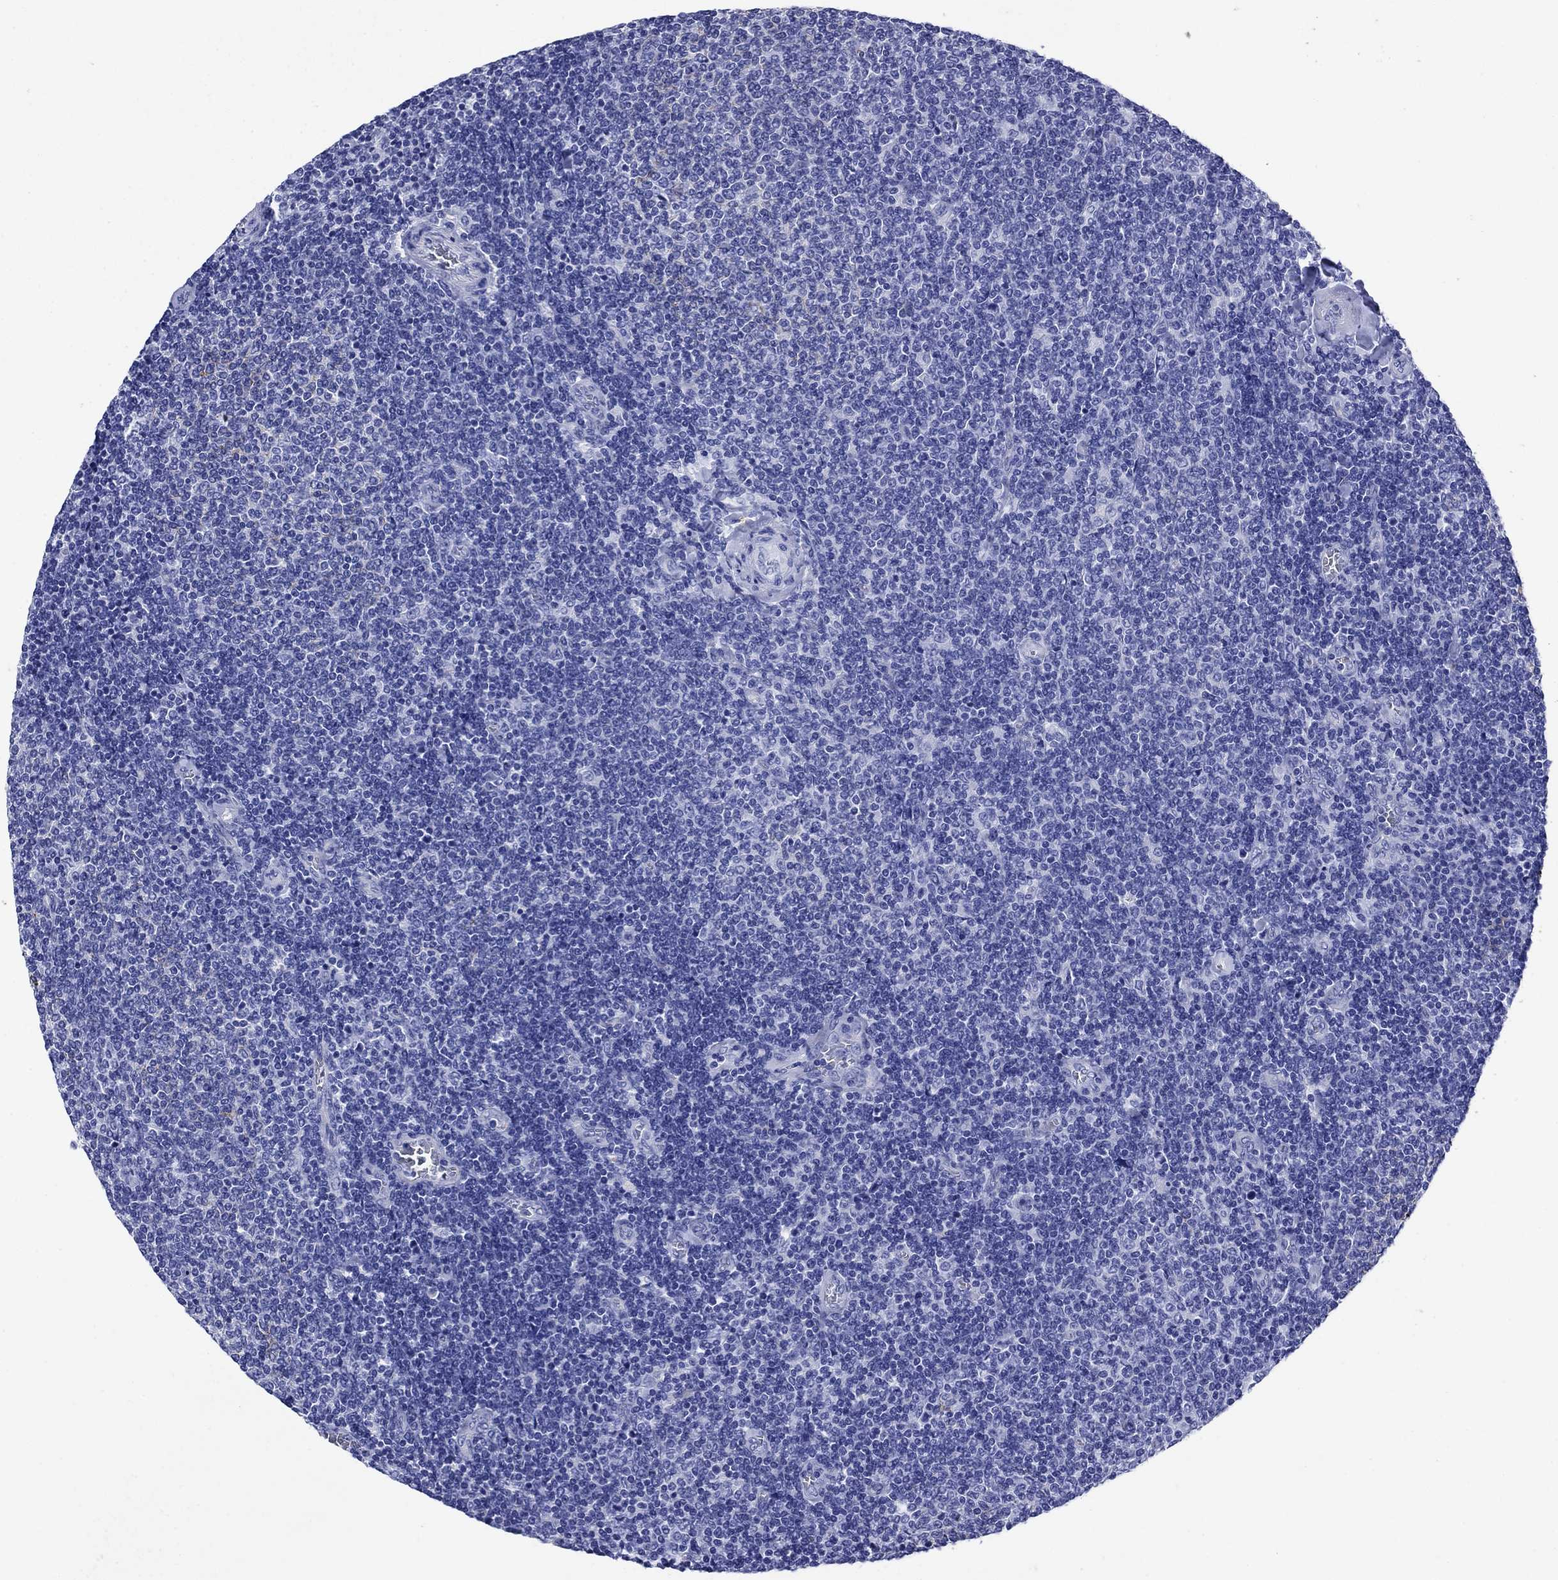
{"staining": {"intensity": "negative", "quantity": "none", "location": "none"}, "tissue": "lymphoma", "cell_type": "Tumor cells", "image_type": "cancer", "snomed": [{"axis": "morphology", "description": "Malignant lymphoma, non-Hodgkin's type, Low grade"}, {"axis": "topography", "description": "Lymph node"}], "caption": "High magnification brightfield microscopy of lymphoma stained with DAB (3,3'-diaminobenzidine) (brown) and counterstained with hematoxylin (blue): tumor cells show no significant positivity.", "gene": "SLC1A2", "patient": {"sex": "male", "age": 52}}